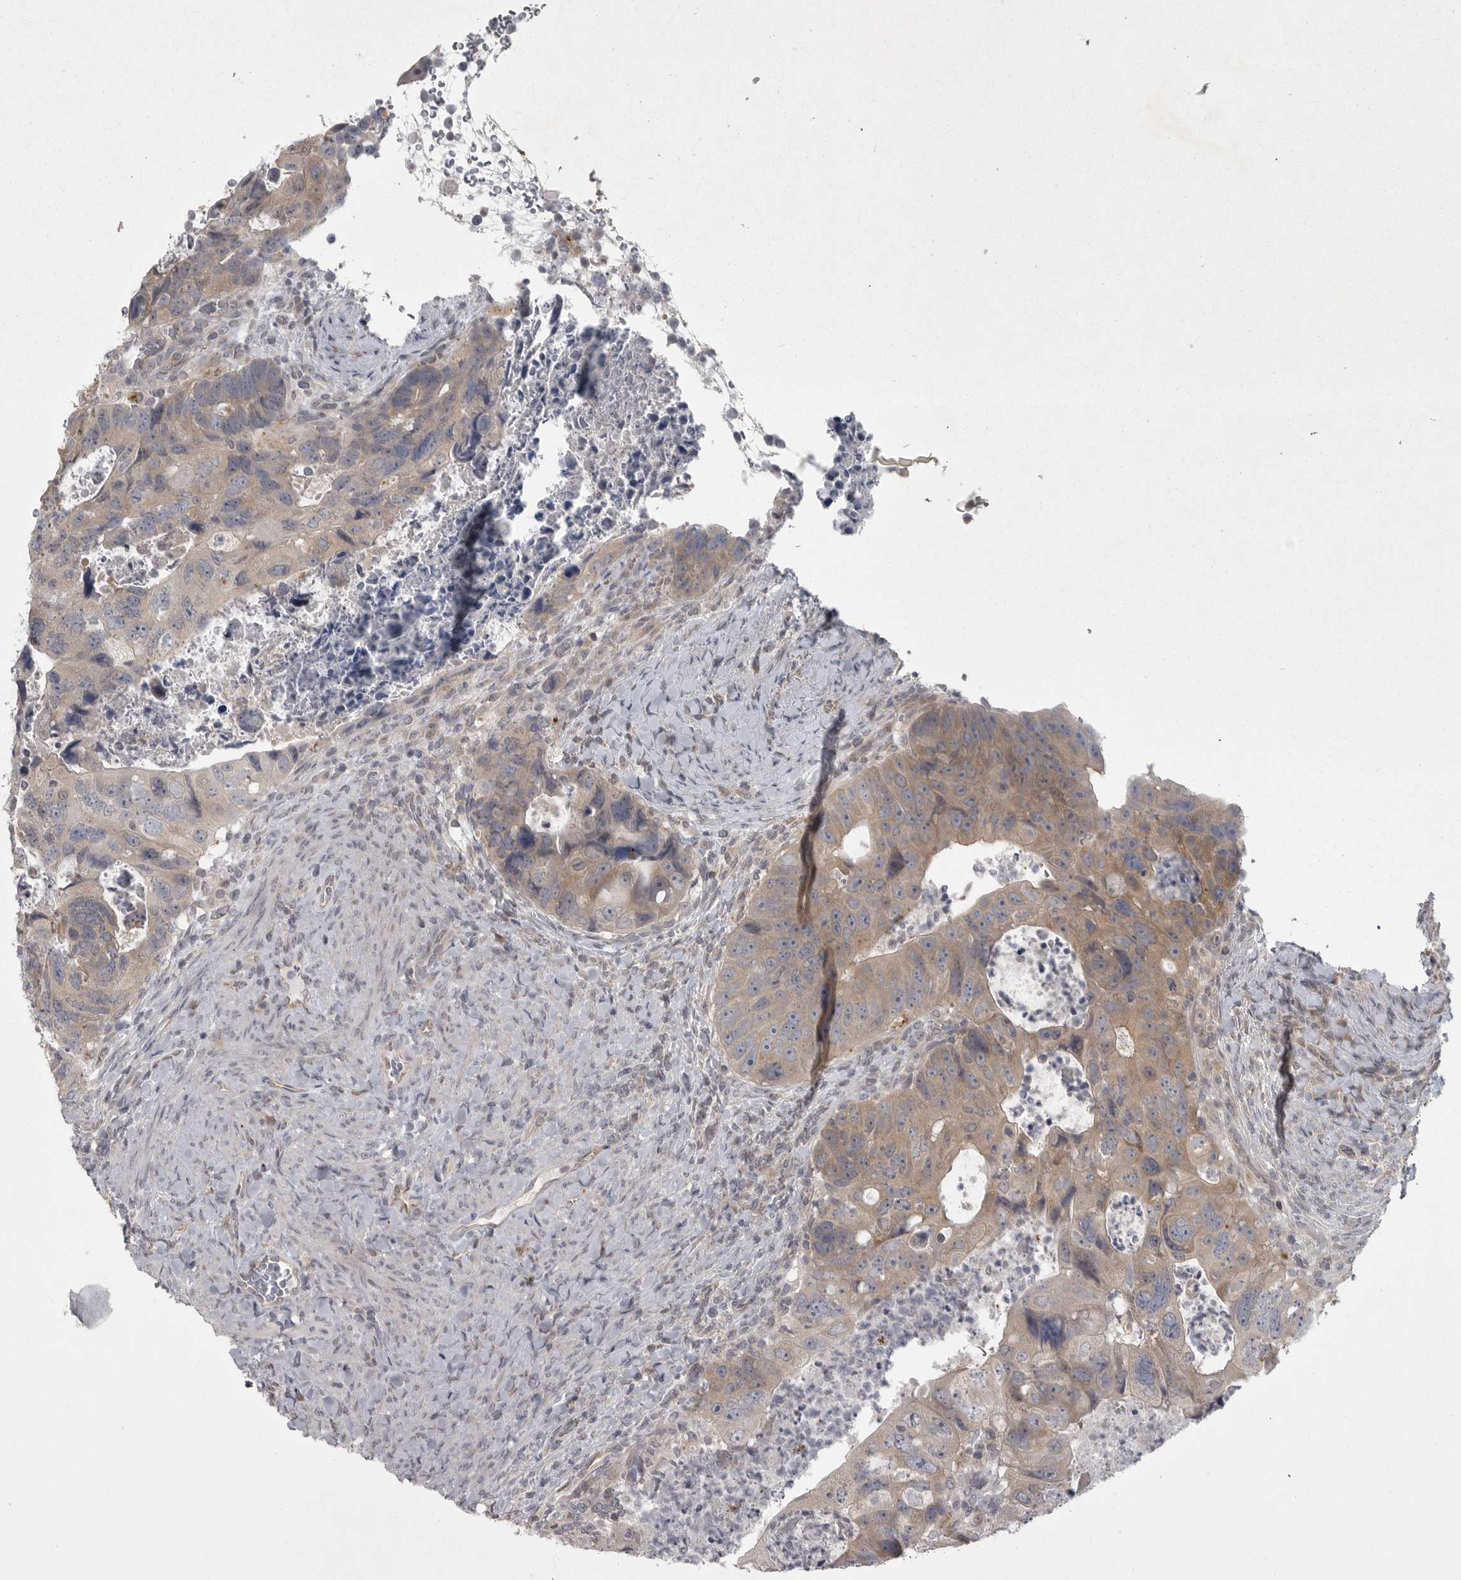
{"staining": {"intensity": "weak", "quantity": "25%-75%", "location": "cytoplasmic/membranous"}, "tissue": "colorectal cancer", "cell_type": "Tumor cells", "image_type": "cancer", "snomed": [{"axis": "morphology", "description": "Adenocarcinoma, NOS"}, {"axis": "topography", "description": "Rectum"}], "caption": "The histopathology image demonstrates staining of colorectal adenocarcinoma, revealing weak cytoplasmic/membranous protein positivity (brown color) within tumor cells.", "gene": "PHF13", "patient": {"sex": "male", "age": 59}}